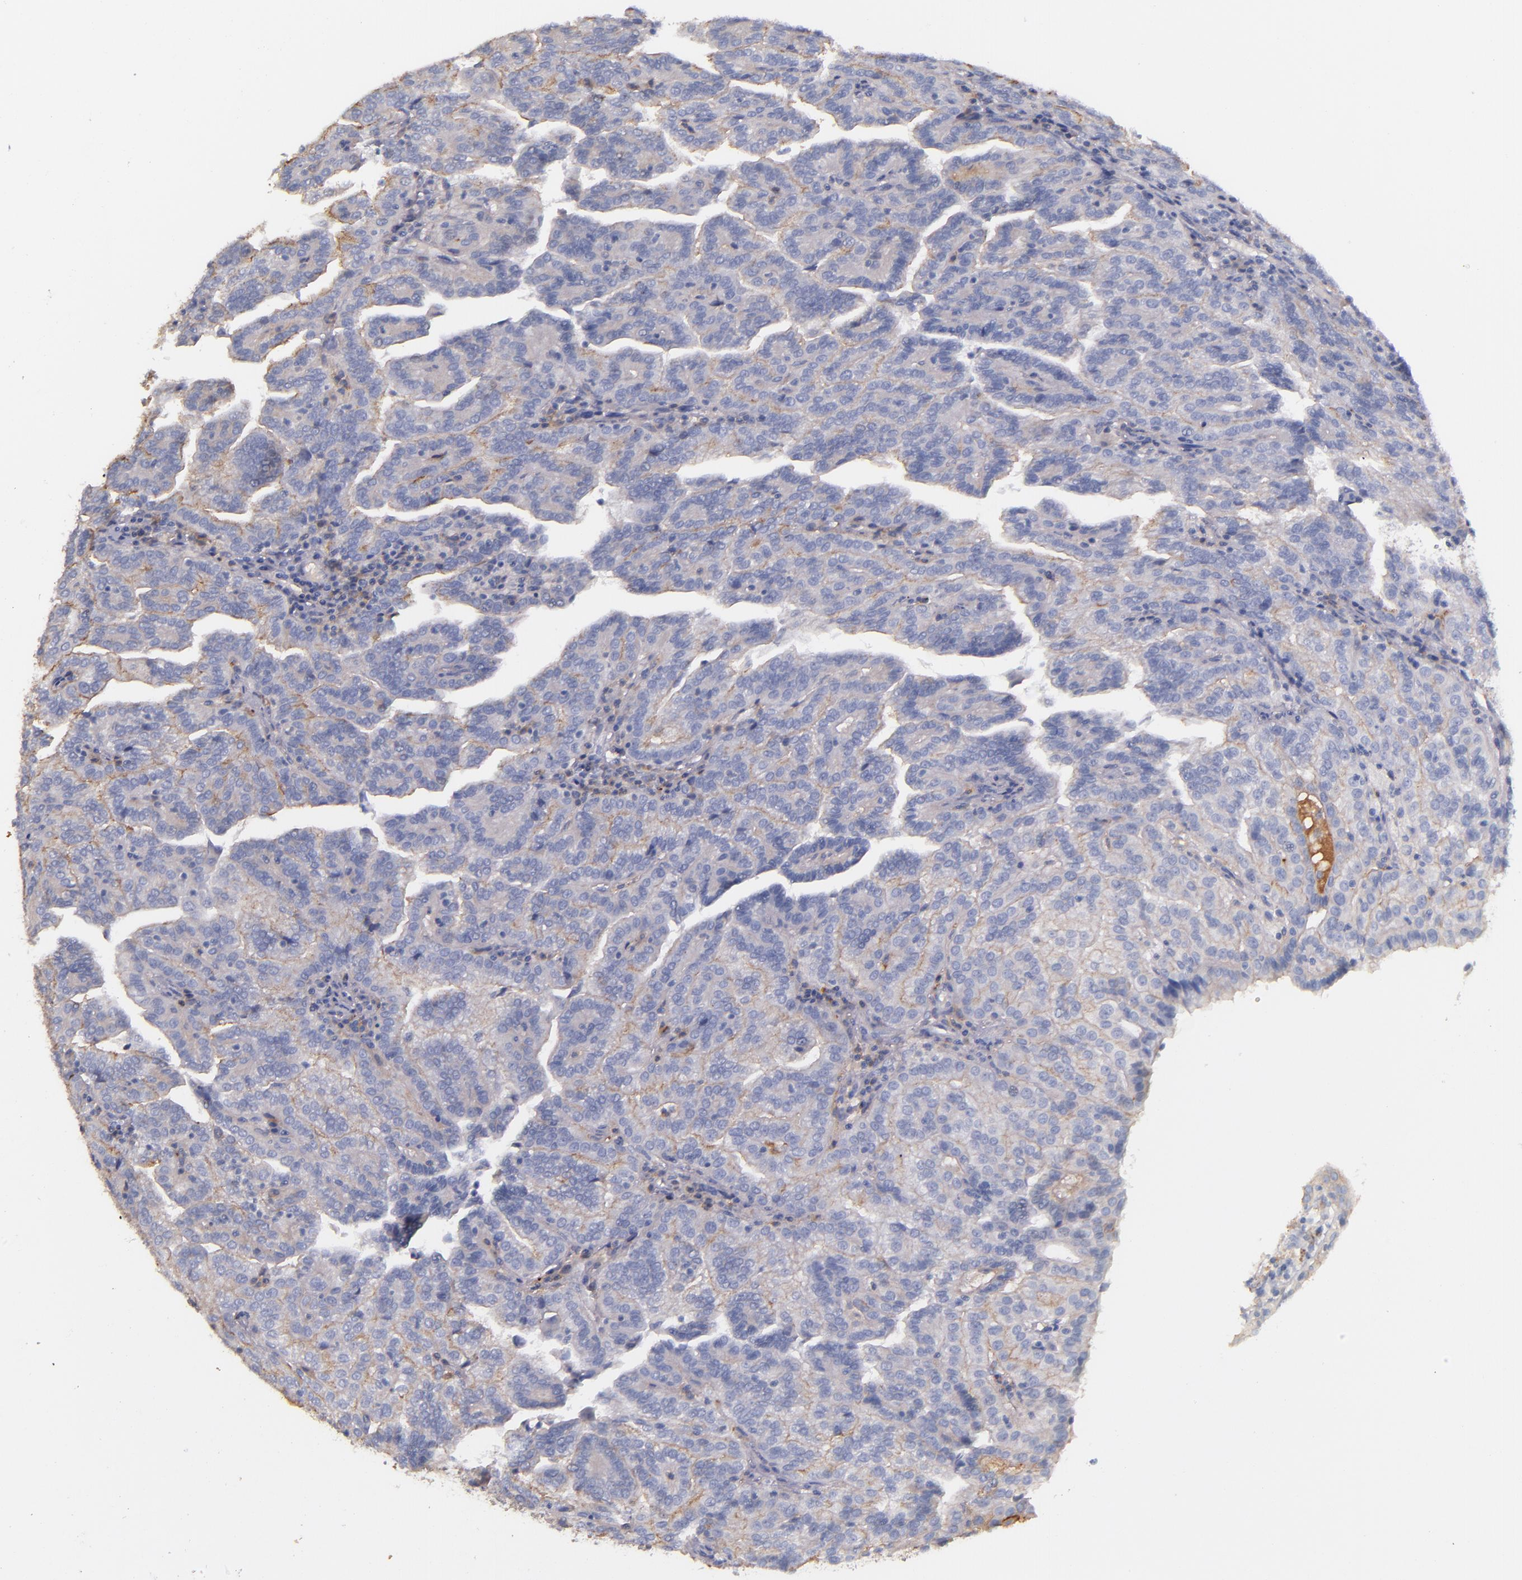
{"staining": {"intensity": "weak", "quantity": ">75%", "location": "cytoplasmic/membranous"}, "tissue": "renal cancer", "cell_type": "Tumor cells", "image_type": "cancer", "snomed": [{"axis": "morphology", "description": "Adenocarcinoma, NOS"}, {"axis": "topography", "description": "Kidney"}], "caption": "The photomicrograph reveals staining of adenocarcinoma (renal), revealing weak cytoplasmic/membranous protein expression (brown color) within tumor cells.", "gene": "KNG1", "patient": {"sex": "male", "age": 61}}